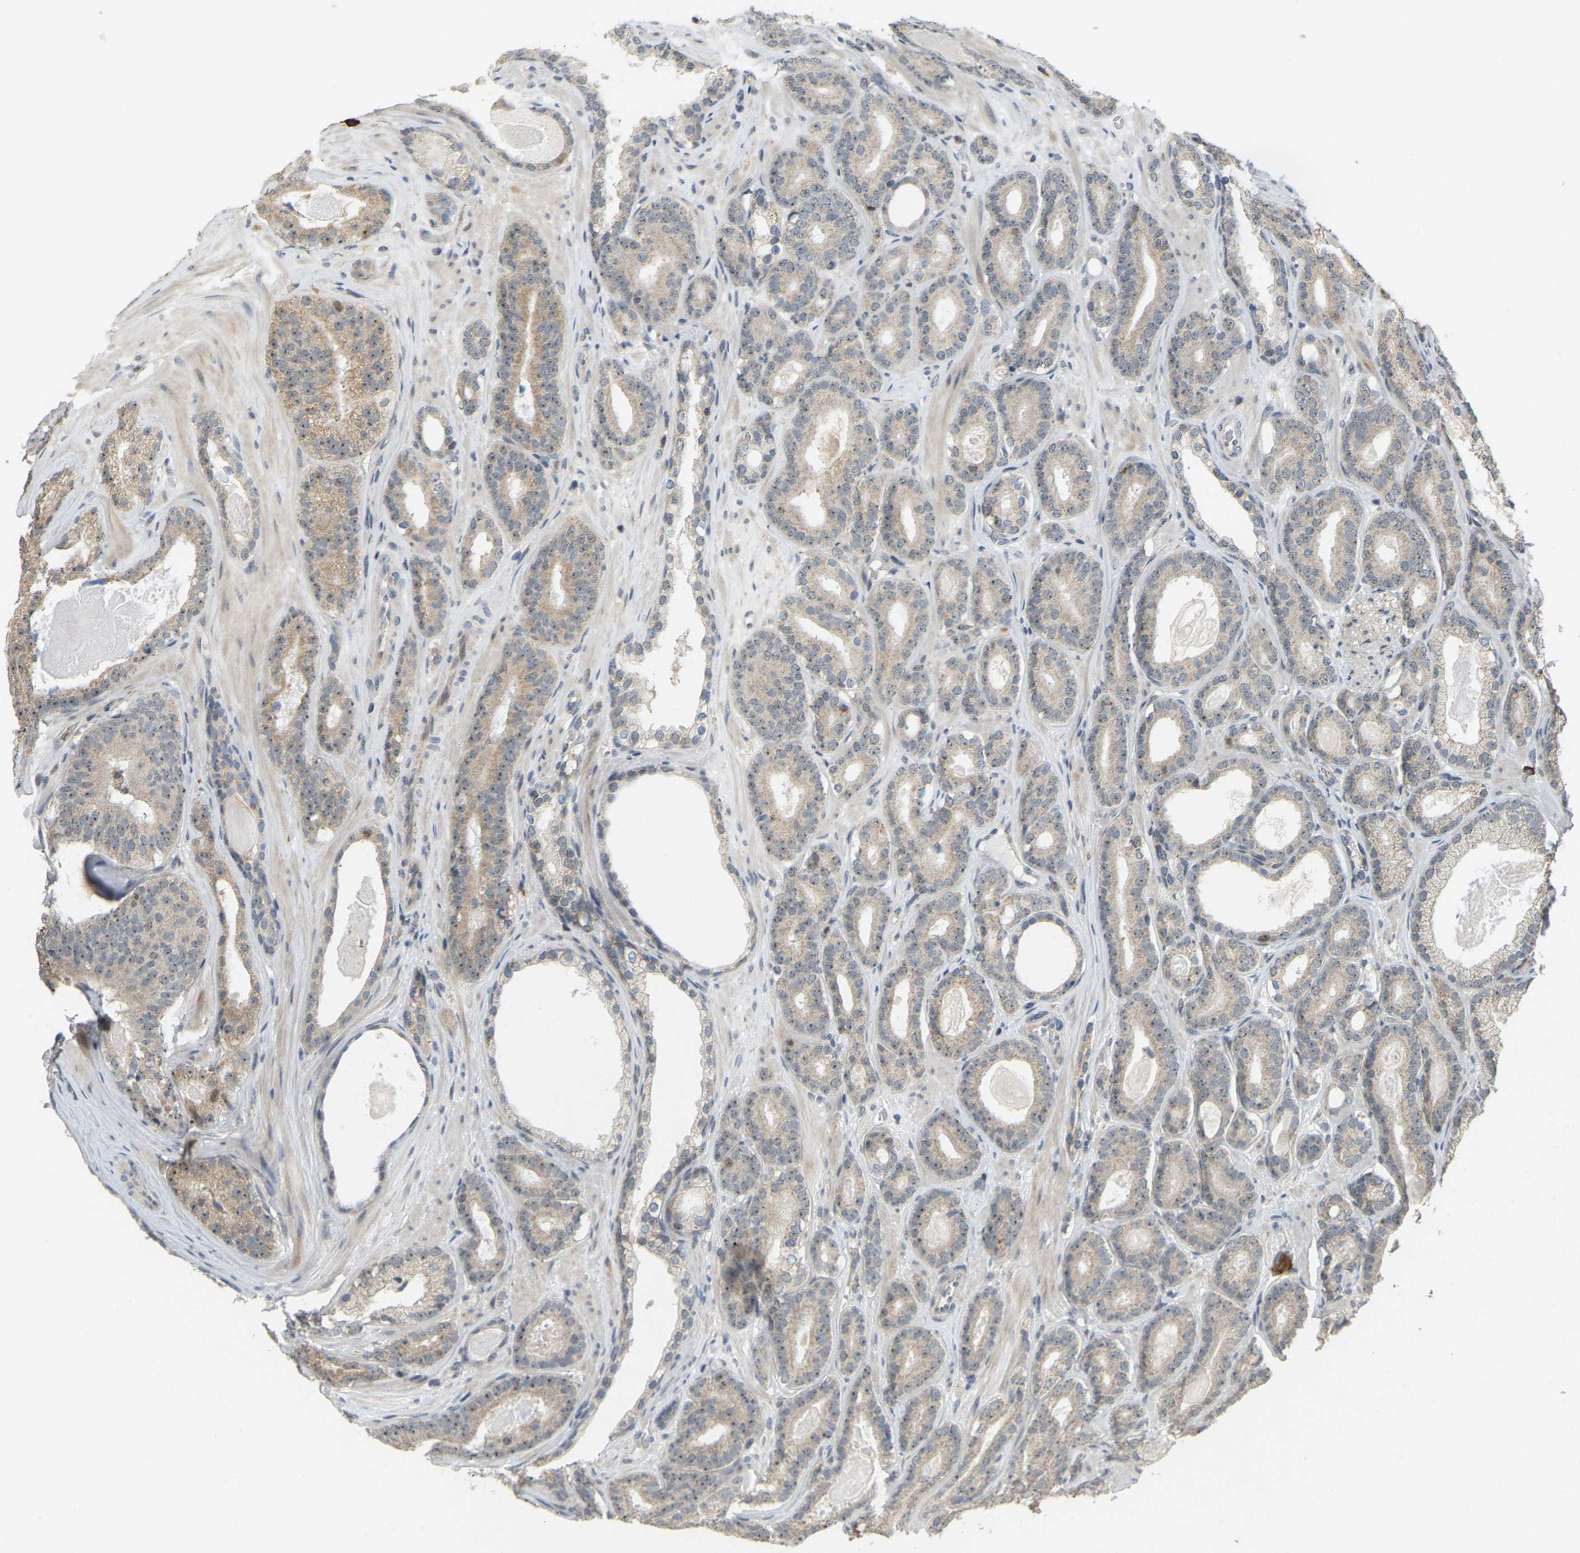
{"staining": {"intensity": "weak", "quantity": ">75%", "location": "cytoplasmic/membranous,nuclear"}, "tissue": "prostate cancer", "cell_type": "Tumor cells", "image_type": "cancer", "snomed": [{"axis": "morphology", "description": "Adenocarcinoma, High grade"}, {"axis": "topography", "description": "Prostate"}], "caption": "Immunohistochemical staining of prostate cancer (high-grade adenocarcinoma) displays low levels of weak cytoplasmic/membranous and nuclear staining in approximately >75% of tumor cells.", "gene": "BRF2", "patient": {"sex": "male", "age": 60}}